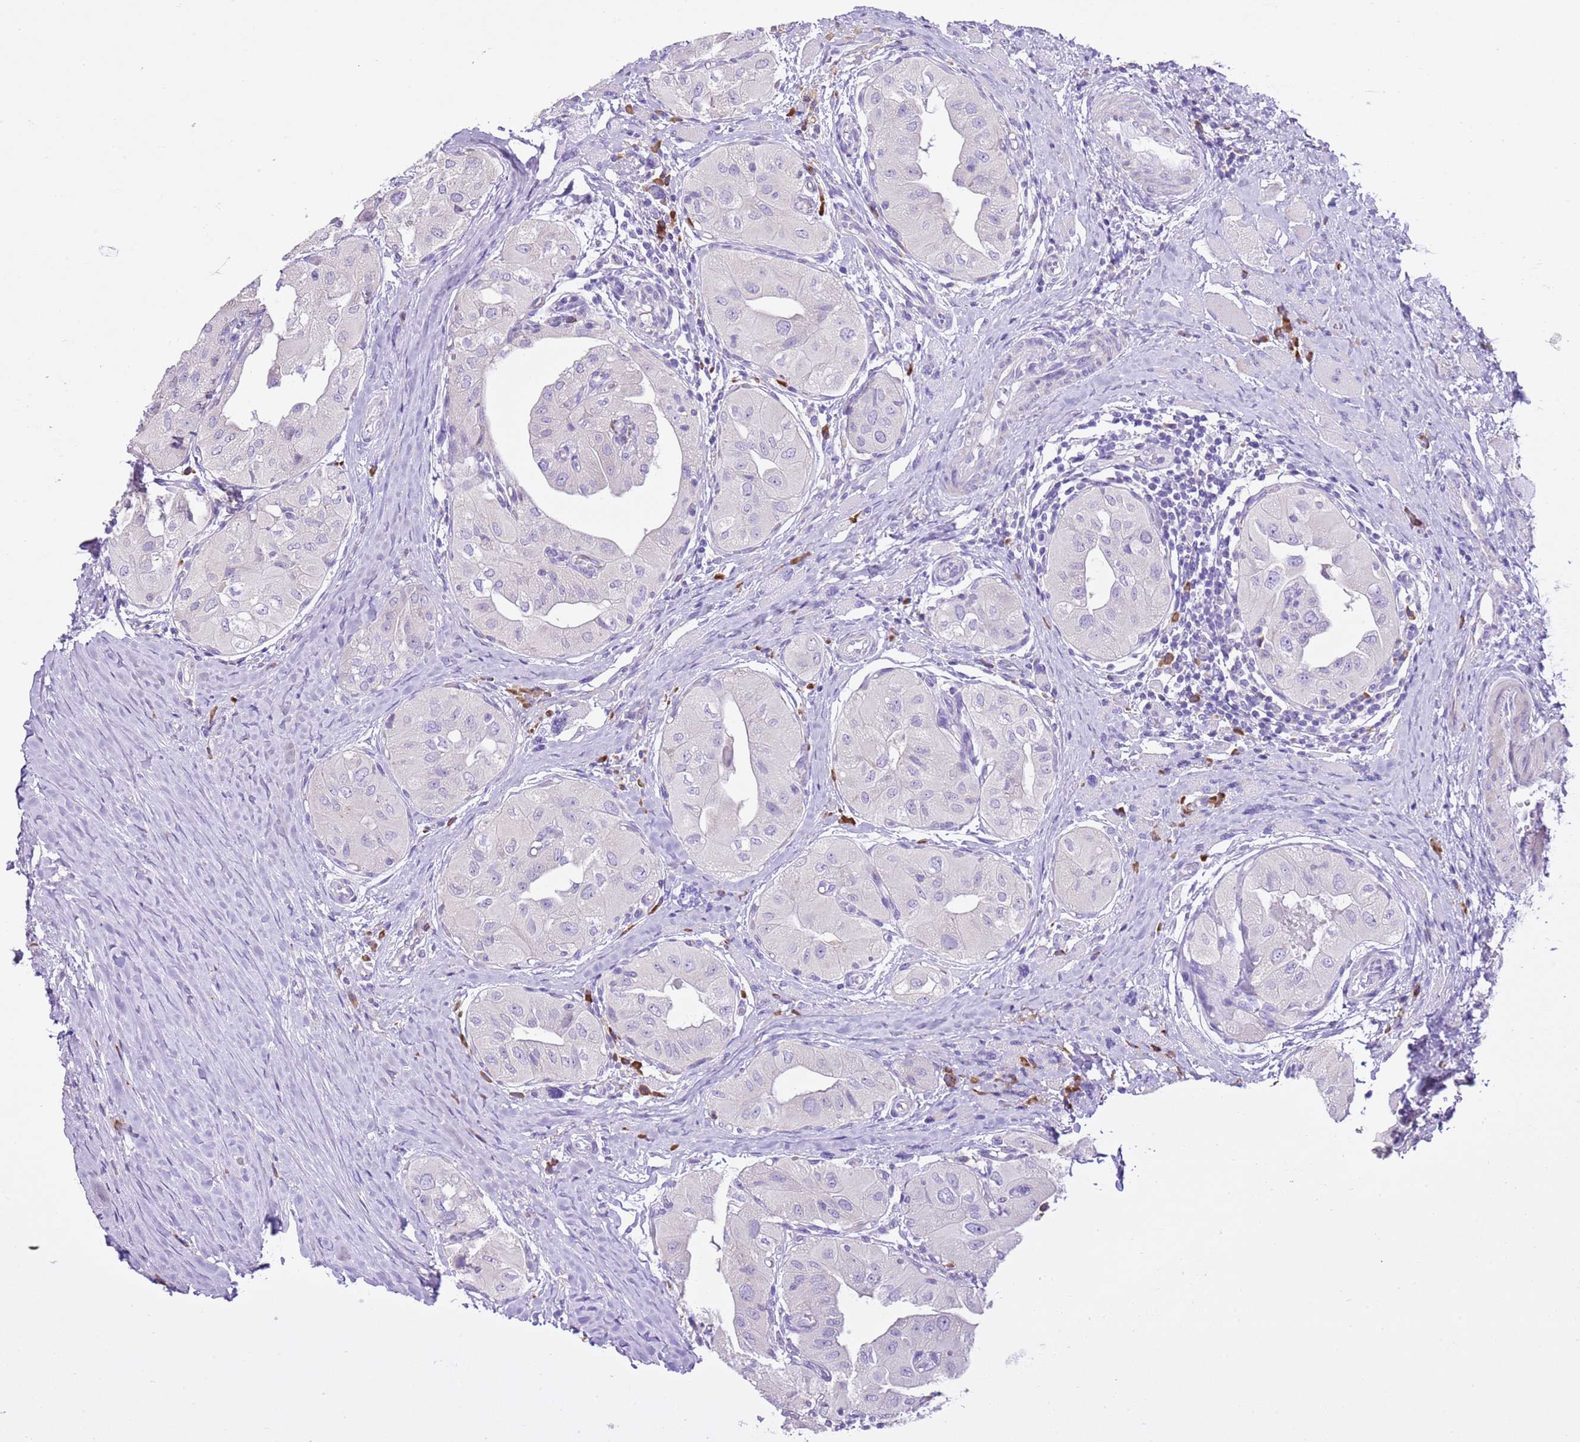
{"staining": {"intensity": "negative", "quantity": "none", "location": "none"}, "tissue": "thyroid cancer", "cell_type": "Tumor cells", "image_type": "cancer", "snomed": [{"axis": "morphology", "description": "Papillary adenocarcinoma, NOS"}, {"axis": "topography", "description": "Thyroid gland"}], "caption": "Immunohistochemistry micrograph of neoplastic tissue: papillary adenocarcinoma (thyroid) stained with DAB (3,3'-diaminobenzidine) reveals no significant protein expression in tumor cells.", "gene": "AAR2", "patient": {"sex": "female", "age": 59}}